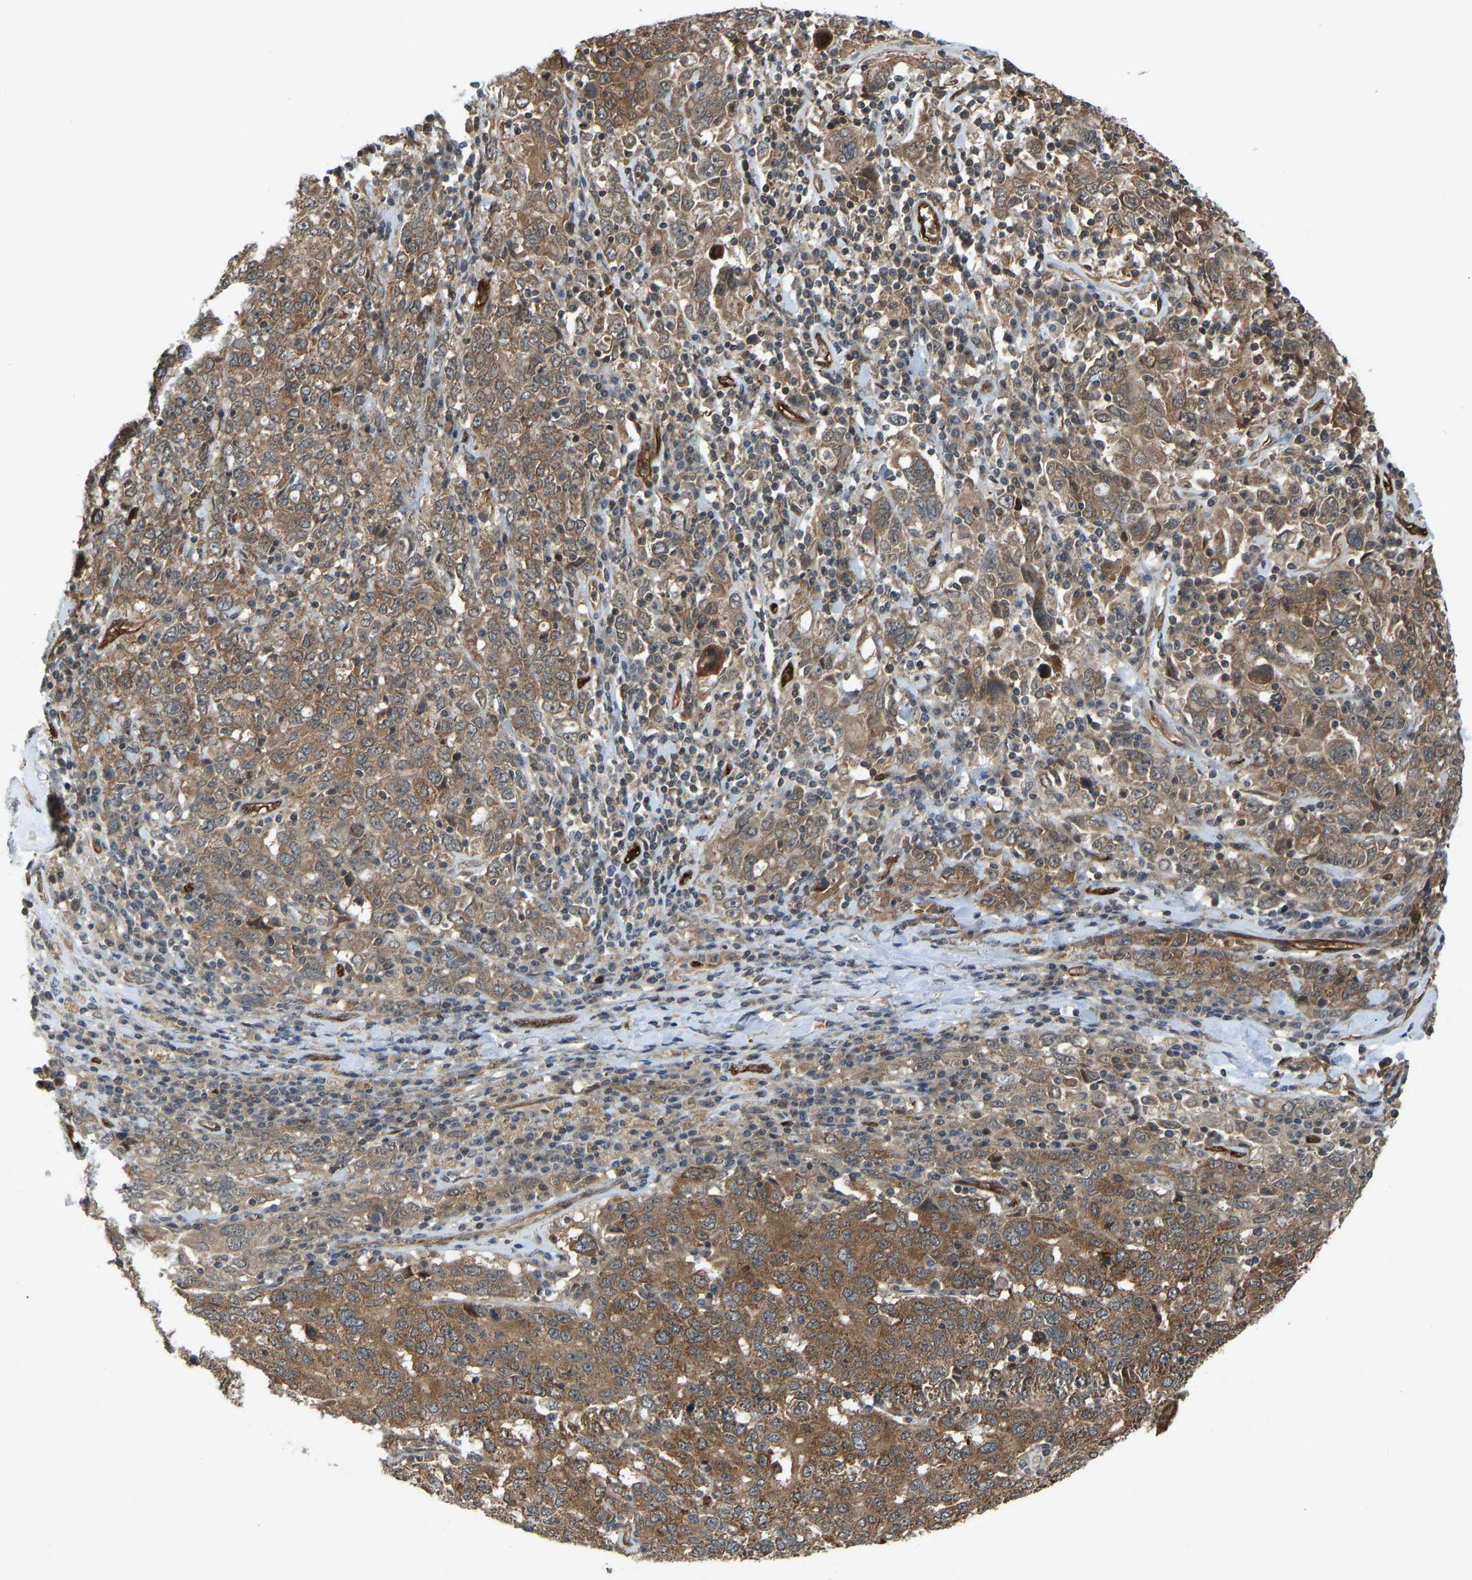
{"staining": {"intensity": "strong", "quantity": ">75%", "location": "cytoplasmic/membranous"}, "tissue": "ovarian cancer", "cell_type": "Tumor cells", "image_type": "cancer", "snomed": [{"axis": "morphology", "description": "Carcinoma, endometroid"}, {"axis": "topography", "description": "Ovary"}], "caption": "Ovarian endometroid carcinoma tissue exhibits strong cytoplasmic/membranous staining in about >75% of tumor cells, visualized by immunohistochemistry.", "gene": "CCT8", "patient": {"sex": "female", "age": 62}}